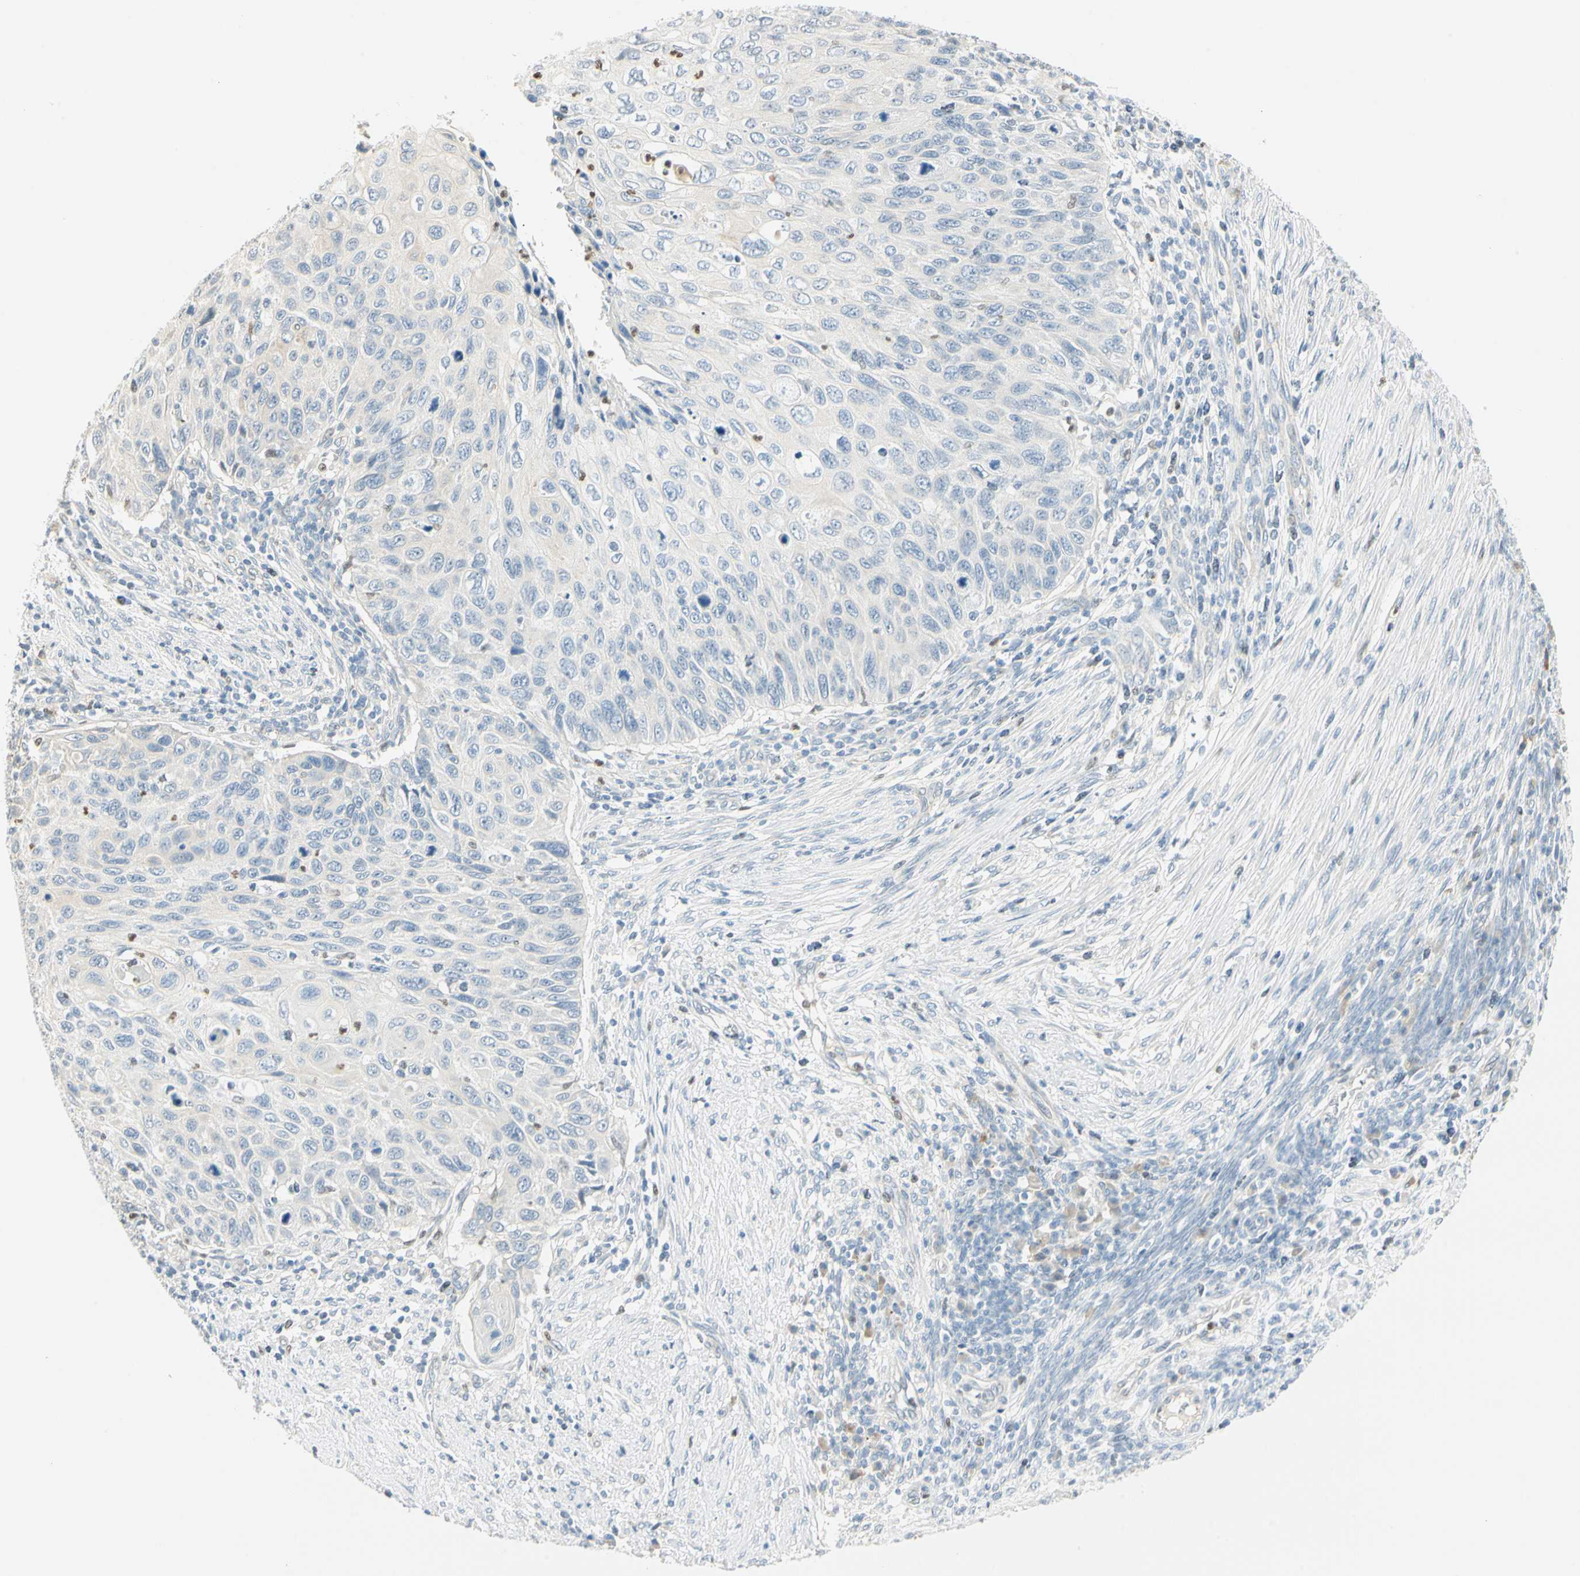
{"staining": {"intensity": "negative", "quantity": "none", "location": "none"}, "tissue": "cervical cancer", "cell_type": "Tumor cells", "image_type": "cancer", "snomed": [{"axis": "morphology", "description": "Squamous cell carcinoma, NOS"}, {"axis": "topography", "description": "Cervix"}], "caption": "The immunohistochemistry histopathology image has no significant staining in tumor cells of squamous cell carcinoma (cervical) tissue.", "gene": "MLLT10", "patient": {"sex": "female", "age": 70}}